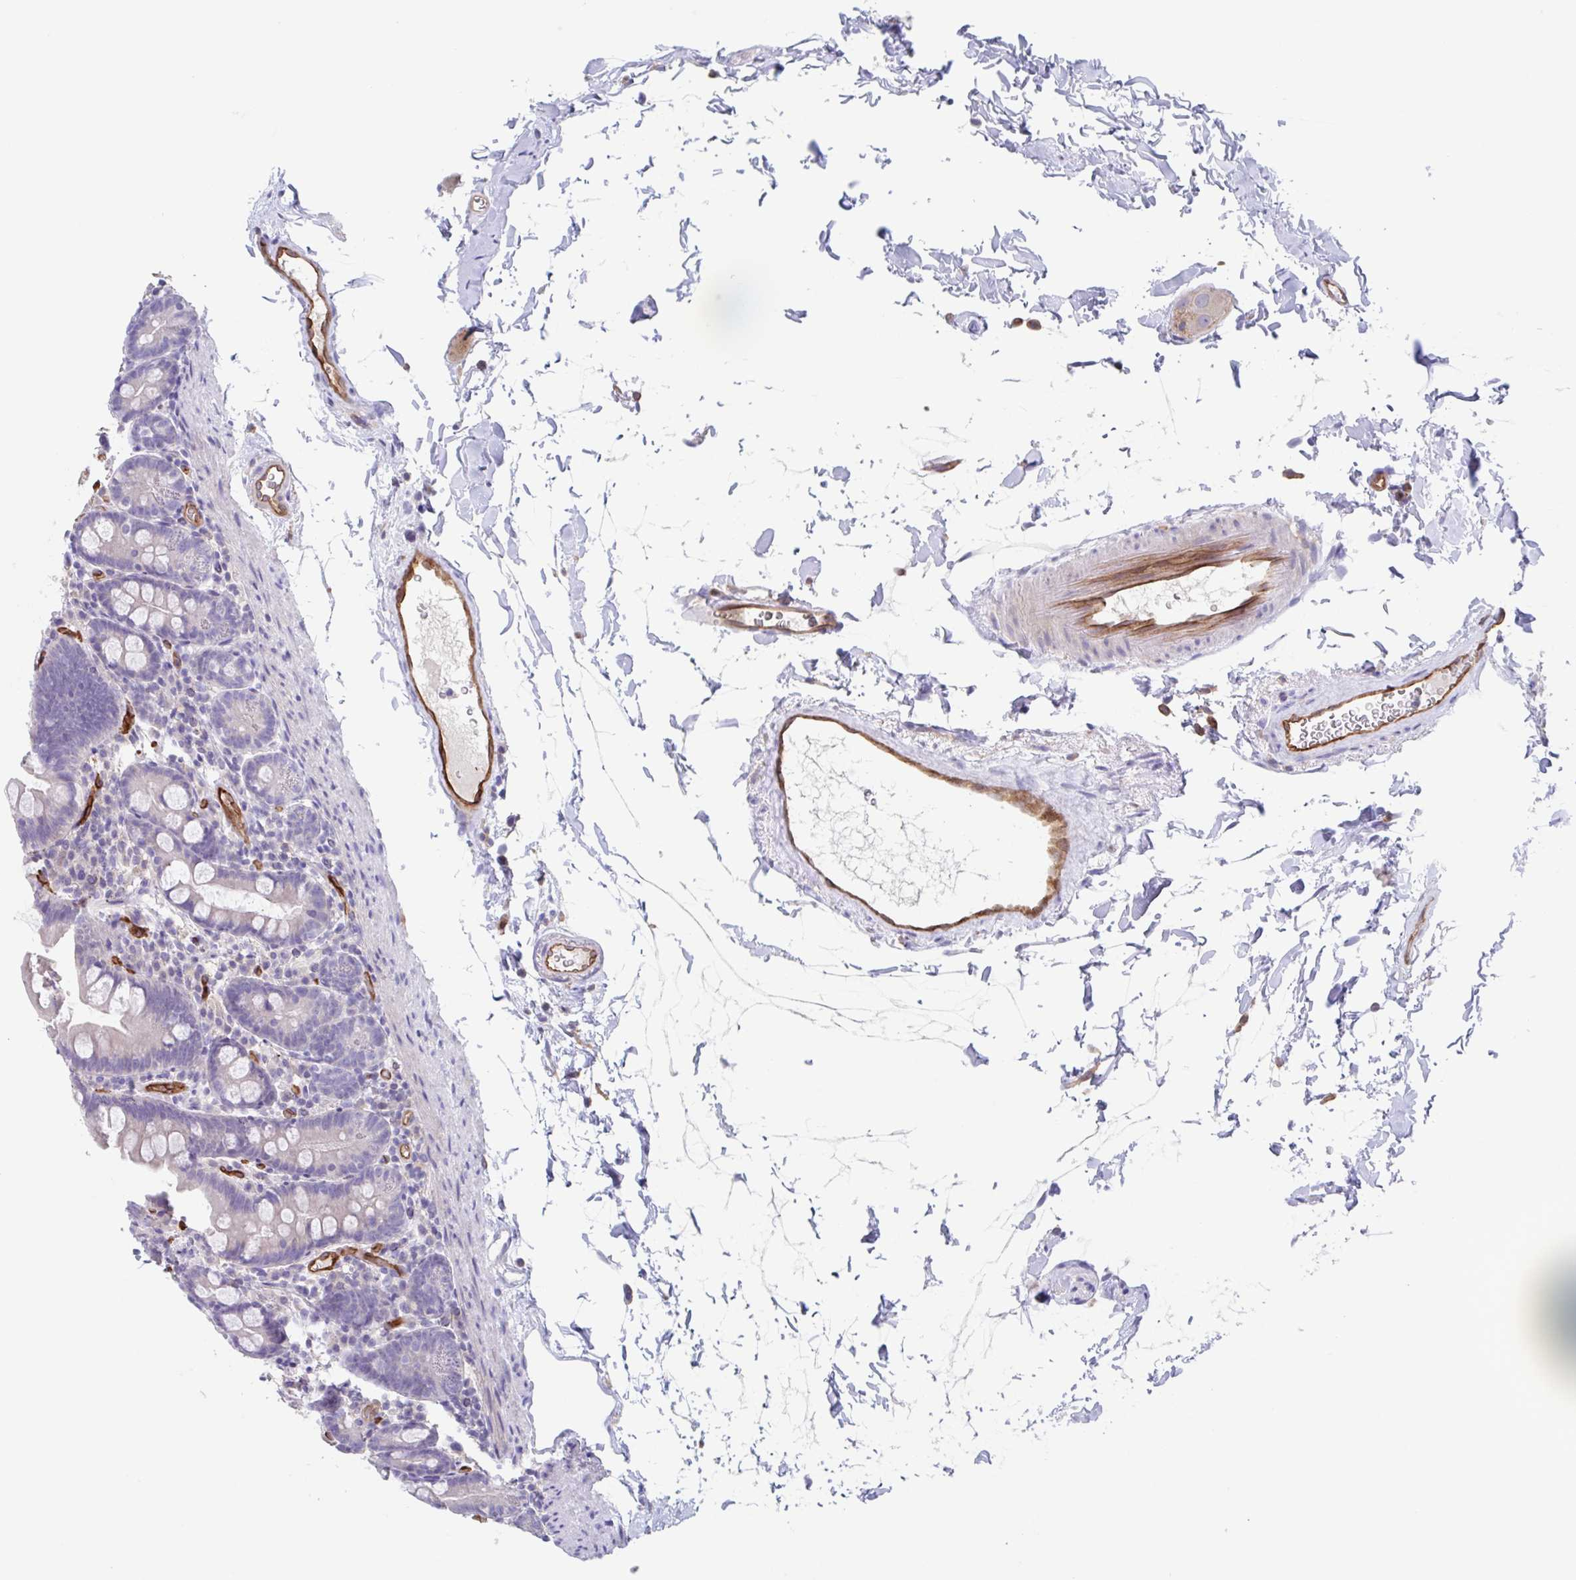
{"staining": {"intensity": "negative", "quantity": "none", "location": "none"}, "tissue": "small intestine", "cell_type": "Glandular cells", "image_type": "normal", "snomed": [{"axis": "morphology", "description": "Normal tissue, NOS"}, {"axis": "topography", "description": "Small intestine"}], "caption": "A photomicrograph of small intestine stained for a protein reveals no brown staining in glandular cells.", "gene": "EHD4", "patient": {"sex": "female", "age": 68}}